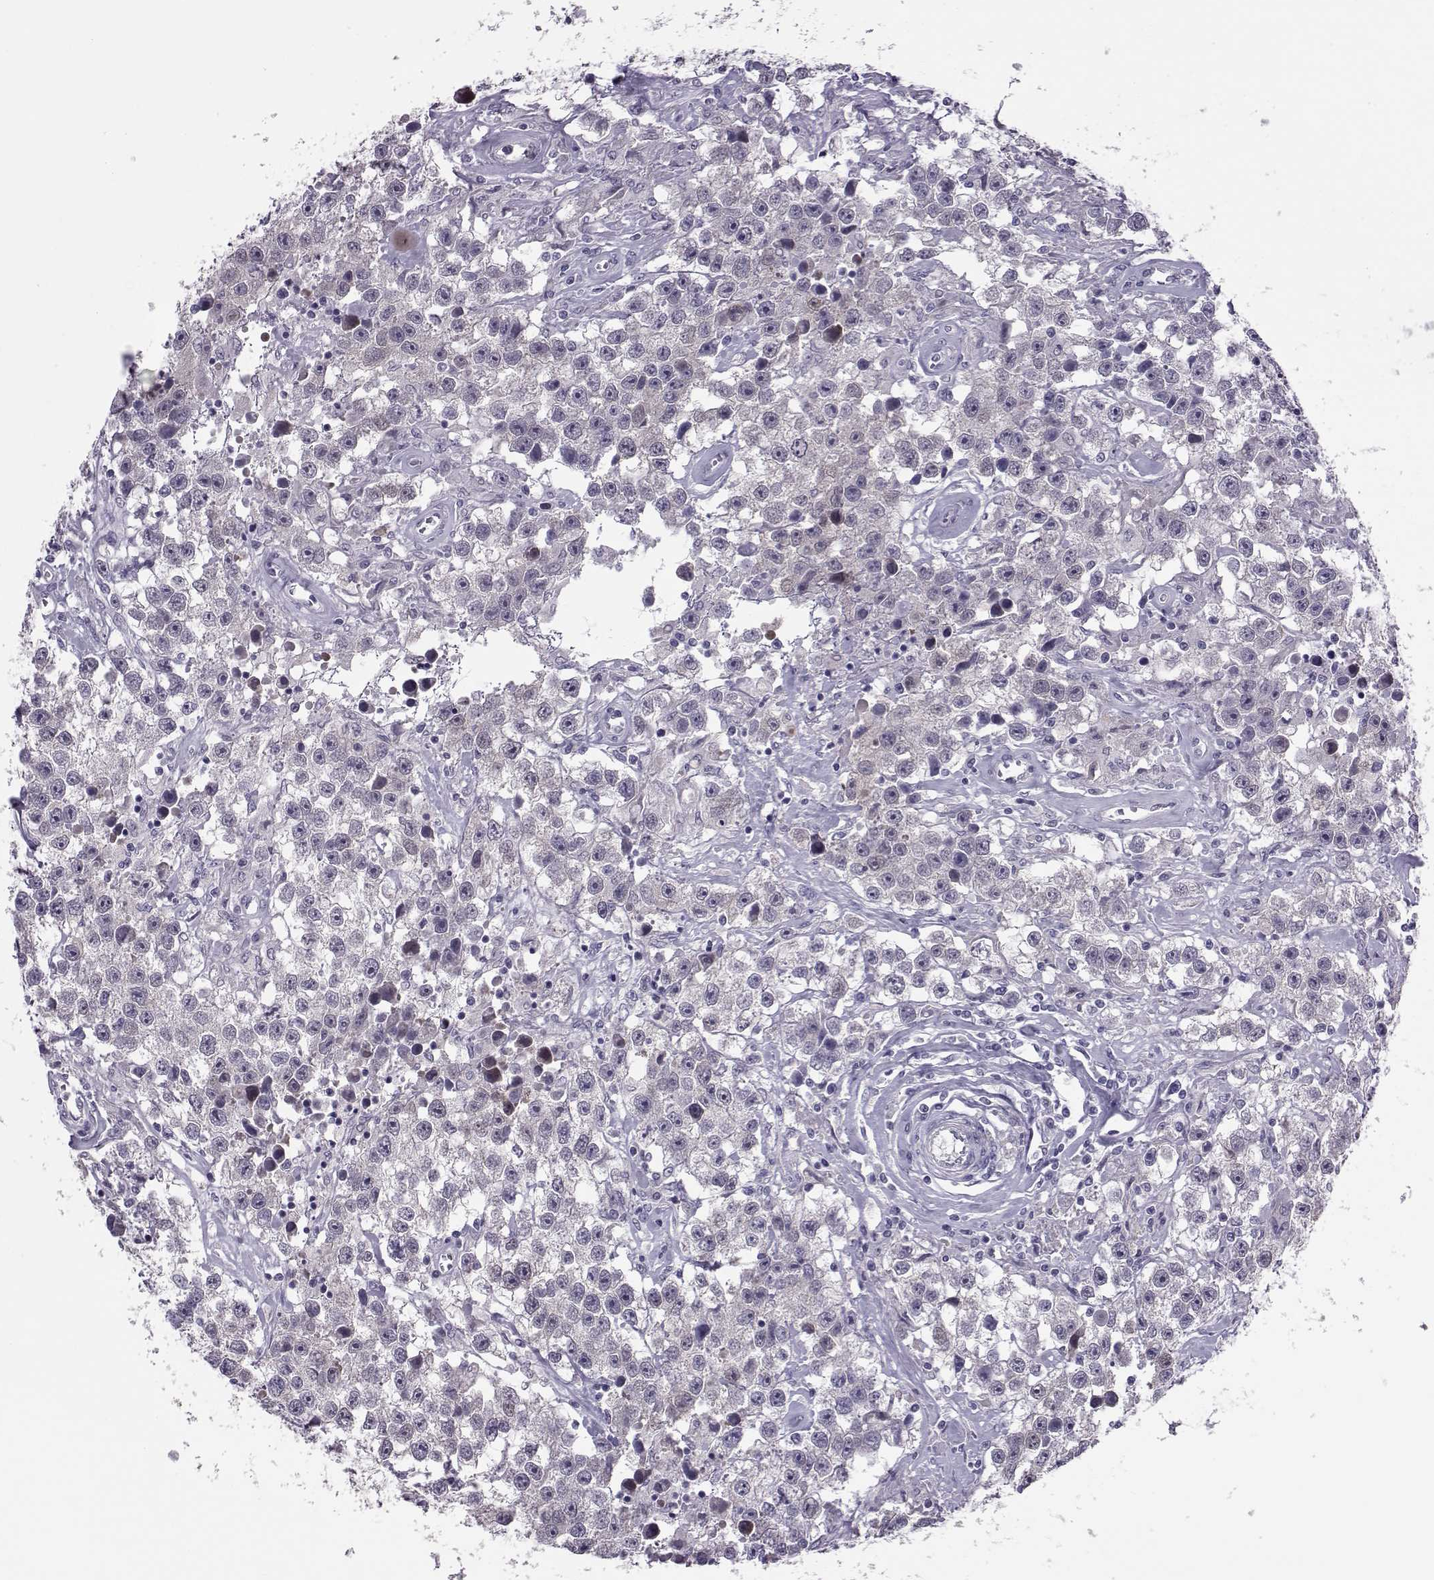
{"staining": {"intensity": "negative", "quantity": "none", "location": "none"}, "tissue": "testis cancer", "cell_type": "Tumor cells", "image_type": "cancer", "snomed": [{"axis": "morphology", "description": "Seminoma, NOS"}, {"axis": "topography", "description": "Testis"}], "caption": "Seminoma (testis) was stained to show a protein in brown. There is no significant positivity in tumor cells.", "gene": "ASRGL1", "patient": {"sex": "male", "age": 43}}